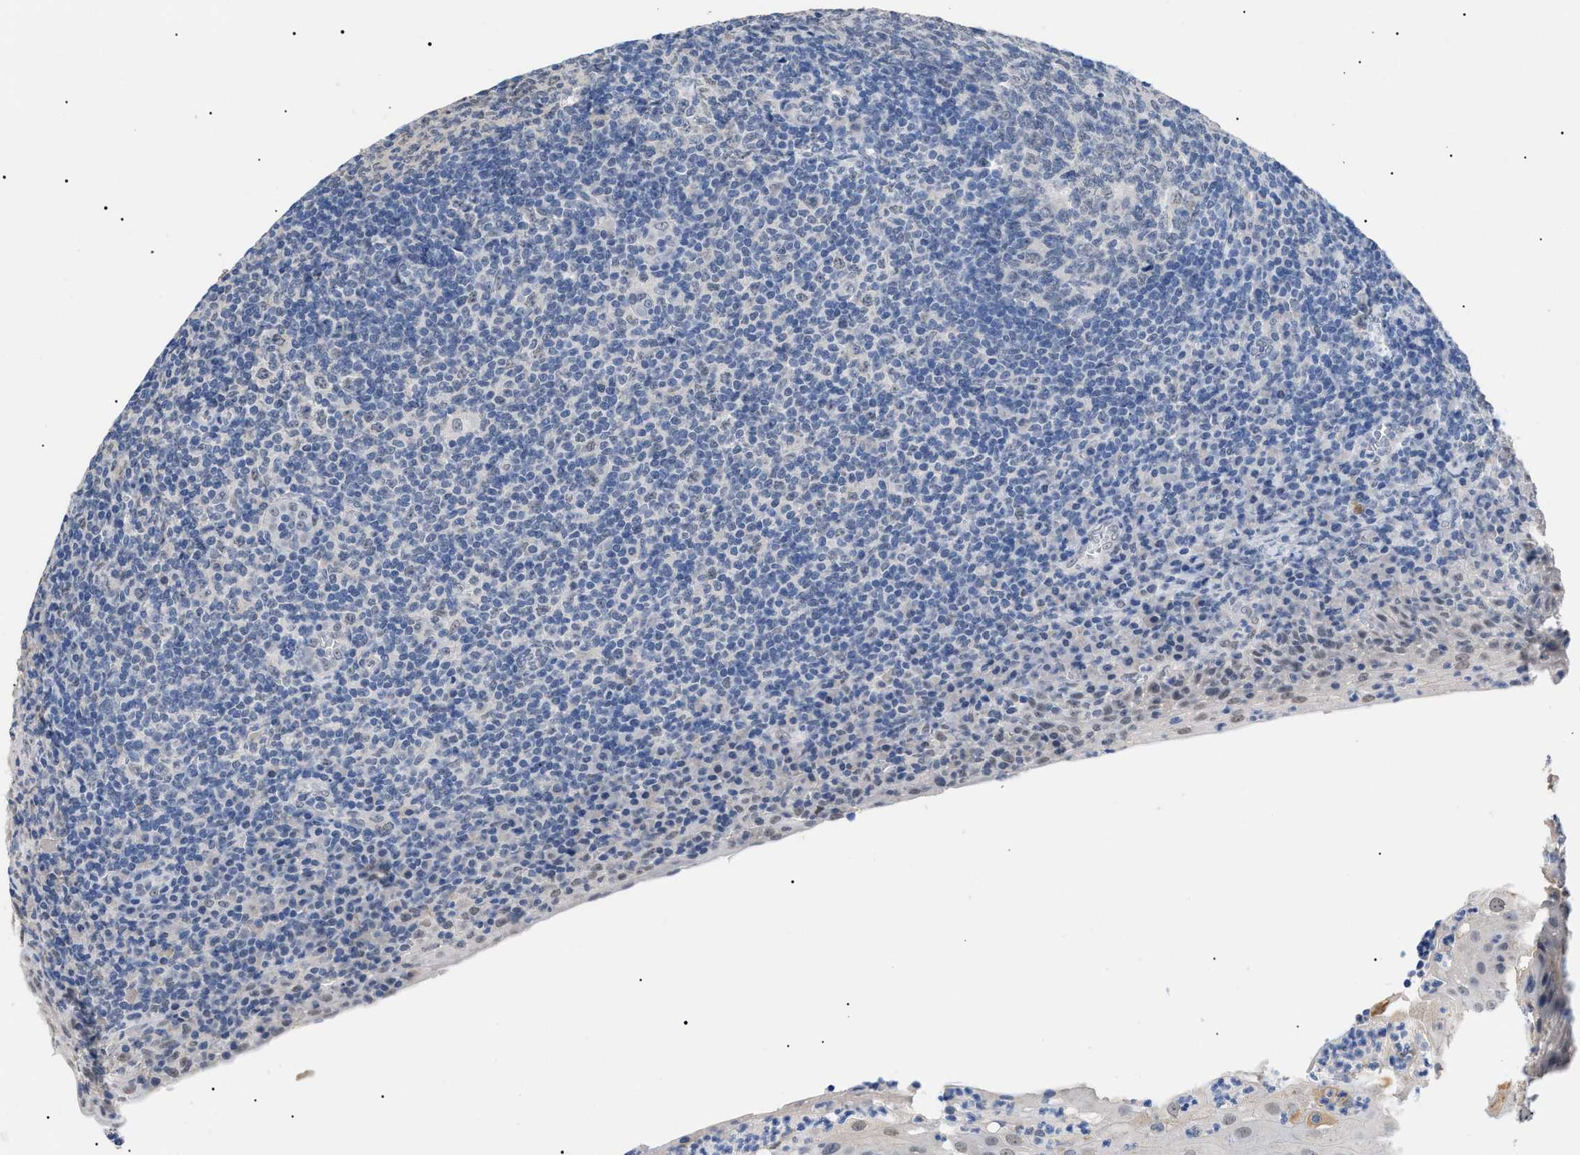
{"staining": {"intensity": "negative", "quantity": "none", "location": "none"}, "tissue": "tonsil", "cell_type": "Germinal center cells", "image_type": "normal", "snomed": [{"axis": "morphology", "description": "Normal tissue, NOS"}, {"axis": "topography", "description": "Tonsil"}], "caption": "DAB (3,3'-diaminobenzidine) immunohistochemical staining of unremarkable tonsil demonstrates no significant staining in germinal center cells.", "gene": "PRRT2", "patient": {"sex": "male", "age": 37}}